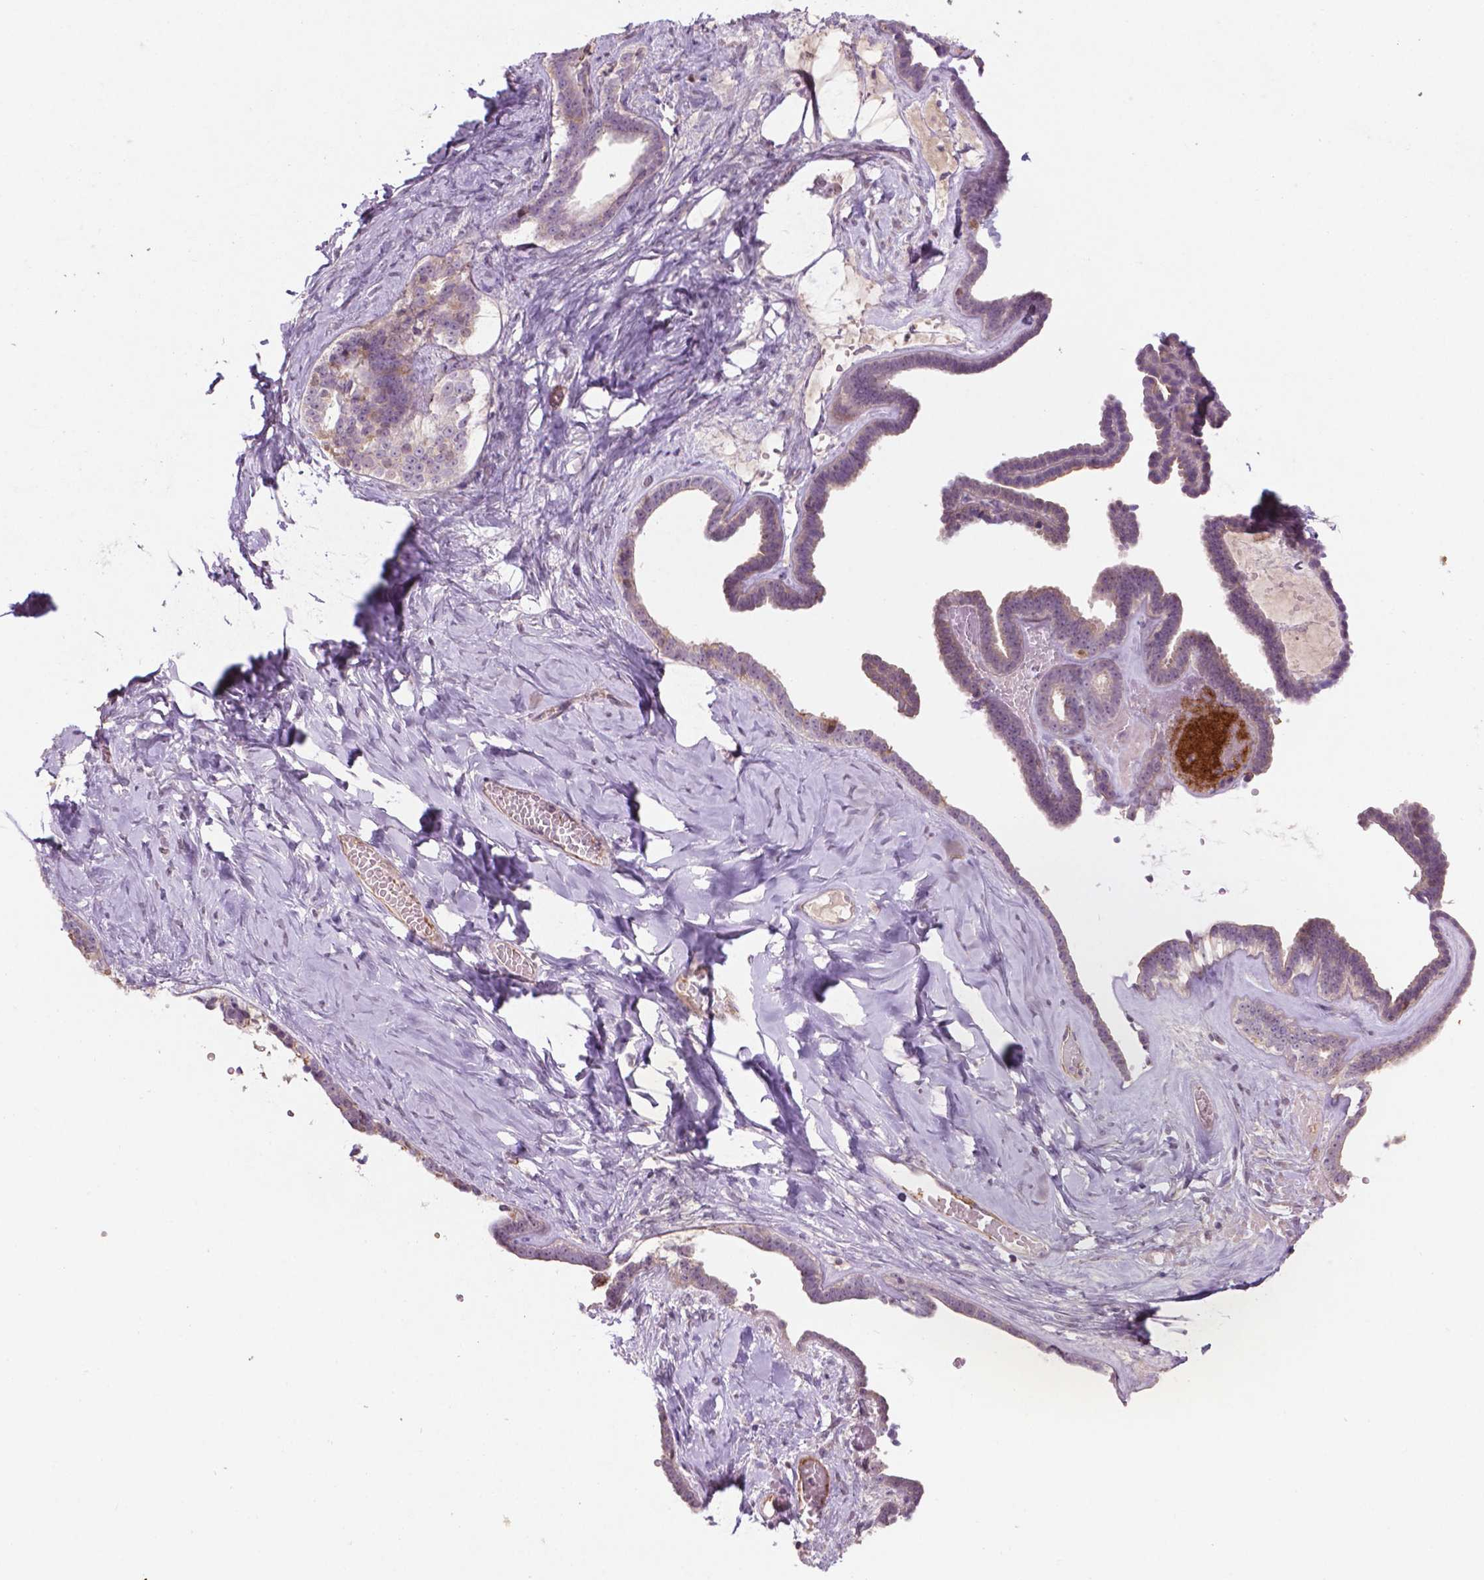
{"staining": {"intensity": "negative", "quantity": "none", "location": "none"}, "tissue": "ovarian cancer", "cell_type": "Tumor cells", "image_type": "cancer", "snomed": [{"axis": "morphology", "description": "Cystadenocarcinoma, serous, NOS"}, {"axis": "topography", "description": "Ovary"}], "caption": "A high-resolution histopathology image shows immunohistochemistry staining of serous cystadenocarcinoma (ovarian), which displays no significant positivity in tumor cells.", "gene": "ARL5C", "patient": {"sex": "female", "age": 71}}